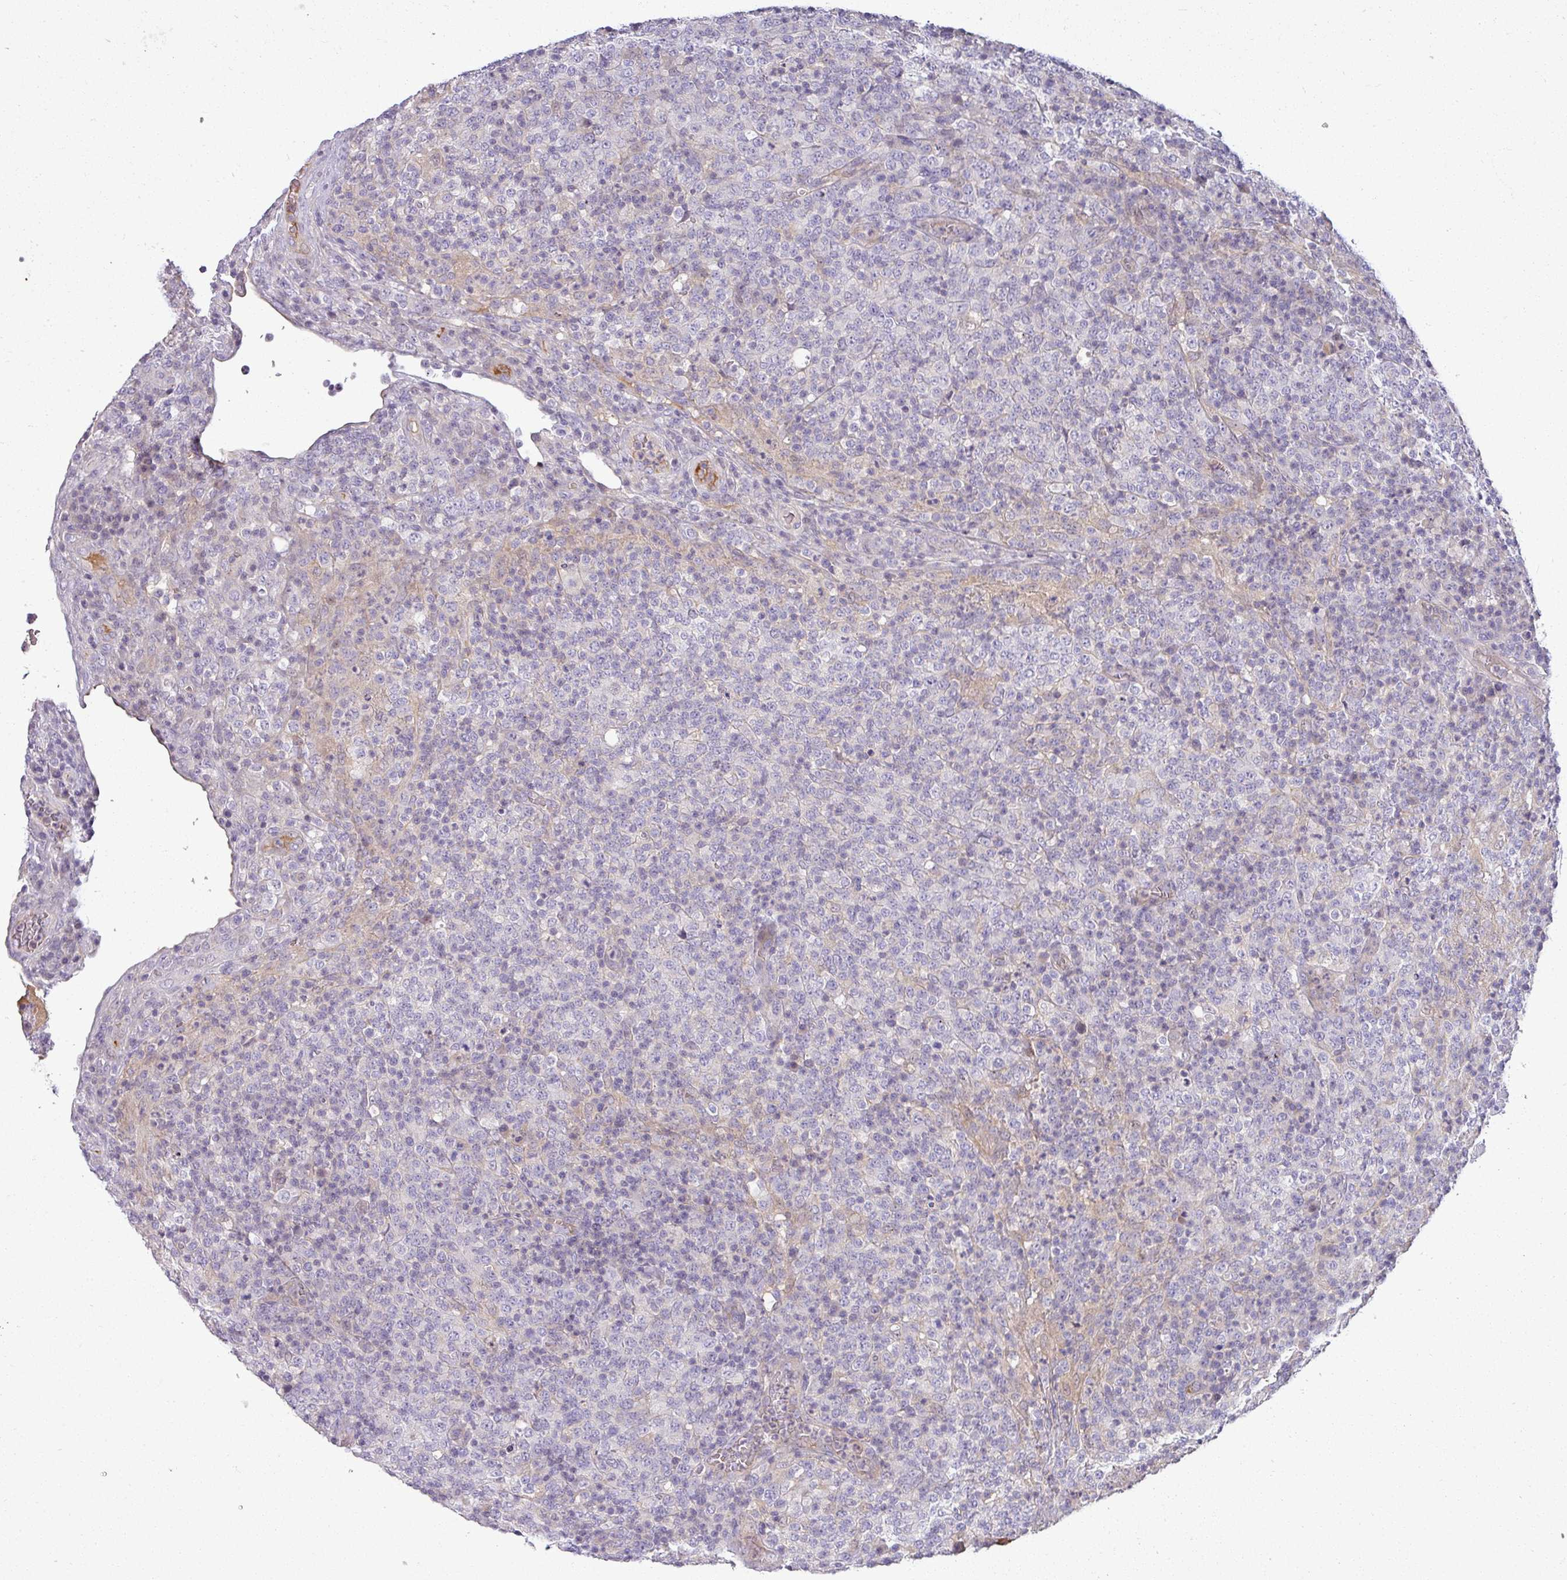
{"staining": {"intensity": "negative", "quantity": "none", "location": "none"}, "tissue": "lymphoma", "cell_type": "Tumor cells", "image_type": "cancer", "snomed": [{"axis": "morphology", "description": "Malignant lymphoma, non-Hodgkin's type, High grade"}, {"axis": "topography", "description": "Lymph node"}], "caption": "Tumor cells are negative for protein expression in human malignant lymphoma, non-Hodgkin's type (high-grade). (DAB immunohistochemistry (IHC) visualized using brightfield microscopy, high magnification).", "gene": "APOM", "patient": {"sex": "male", "age": 54}}